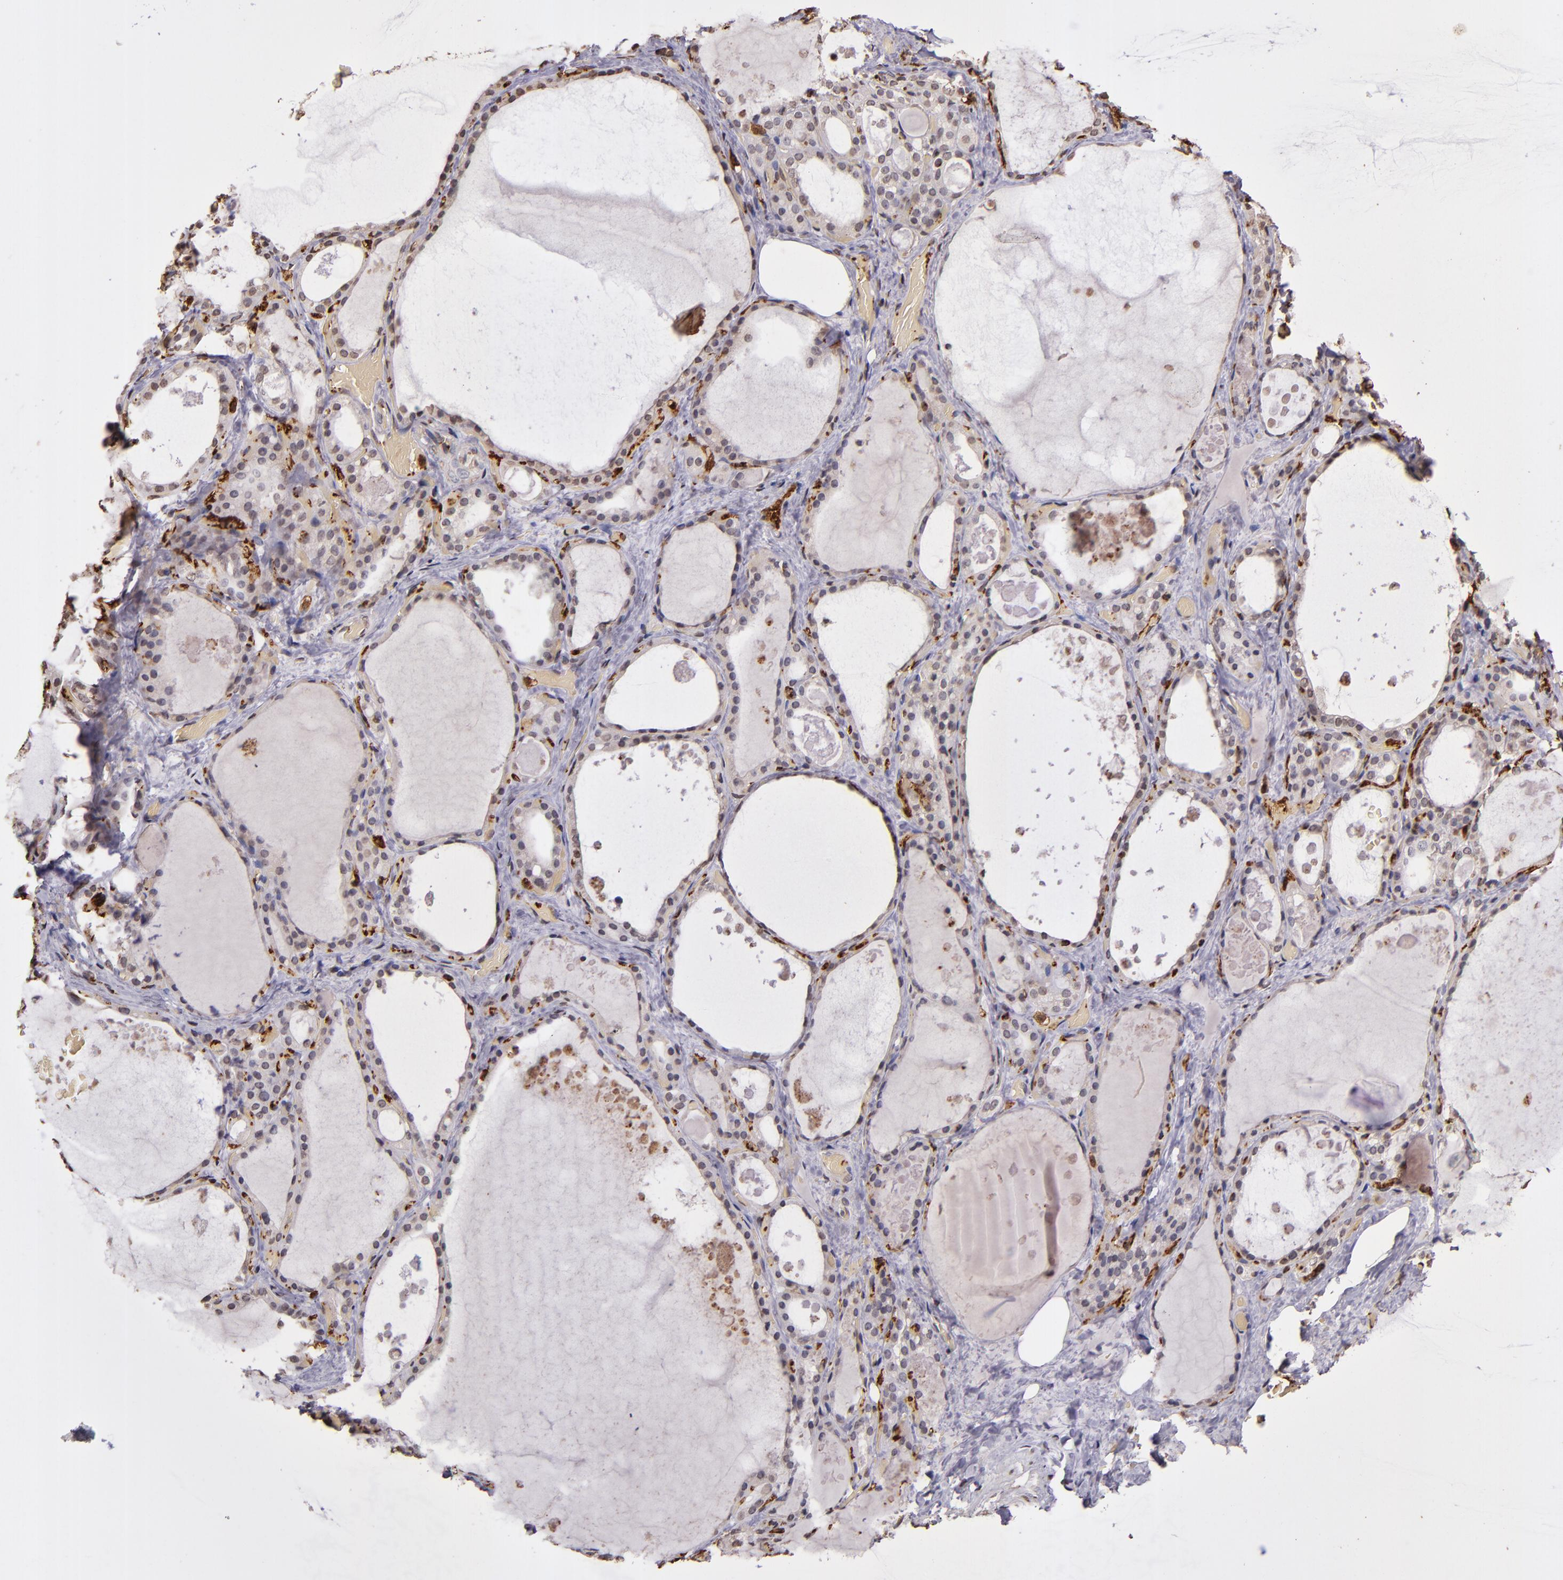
{"staining": {"intensity": "weak", "quantity": "<25%", "location": "cytoplasmic/membranous"}, "tissue": "thyroid gland", "cell_type": "Glandular cells", "image_type": "normal", "snomed": [{"axis": "morphology", "description": "Normal tissue, NOS"}, {"axis": "topography", "description": "Thyroid gland"}], "caption": "Glandular cells are negative for protein expression in unremarkable human thyroid gland. (Immunohistochemistry, brightfield microscopy, high magnification).", "gene": "SLC2A3", "patient": {"sex": "male", "age": 61}}